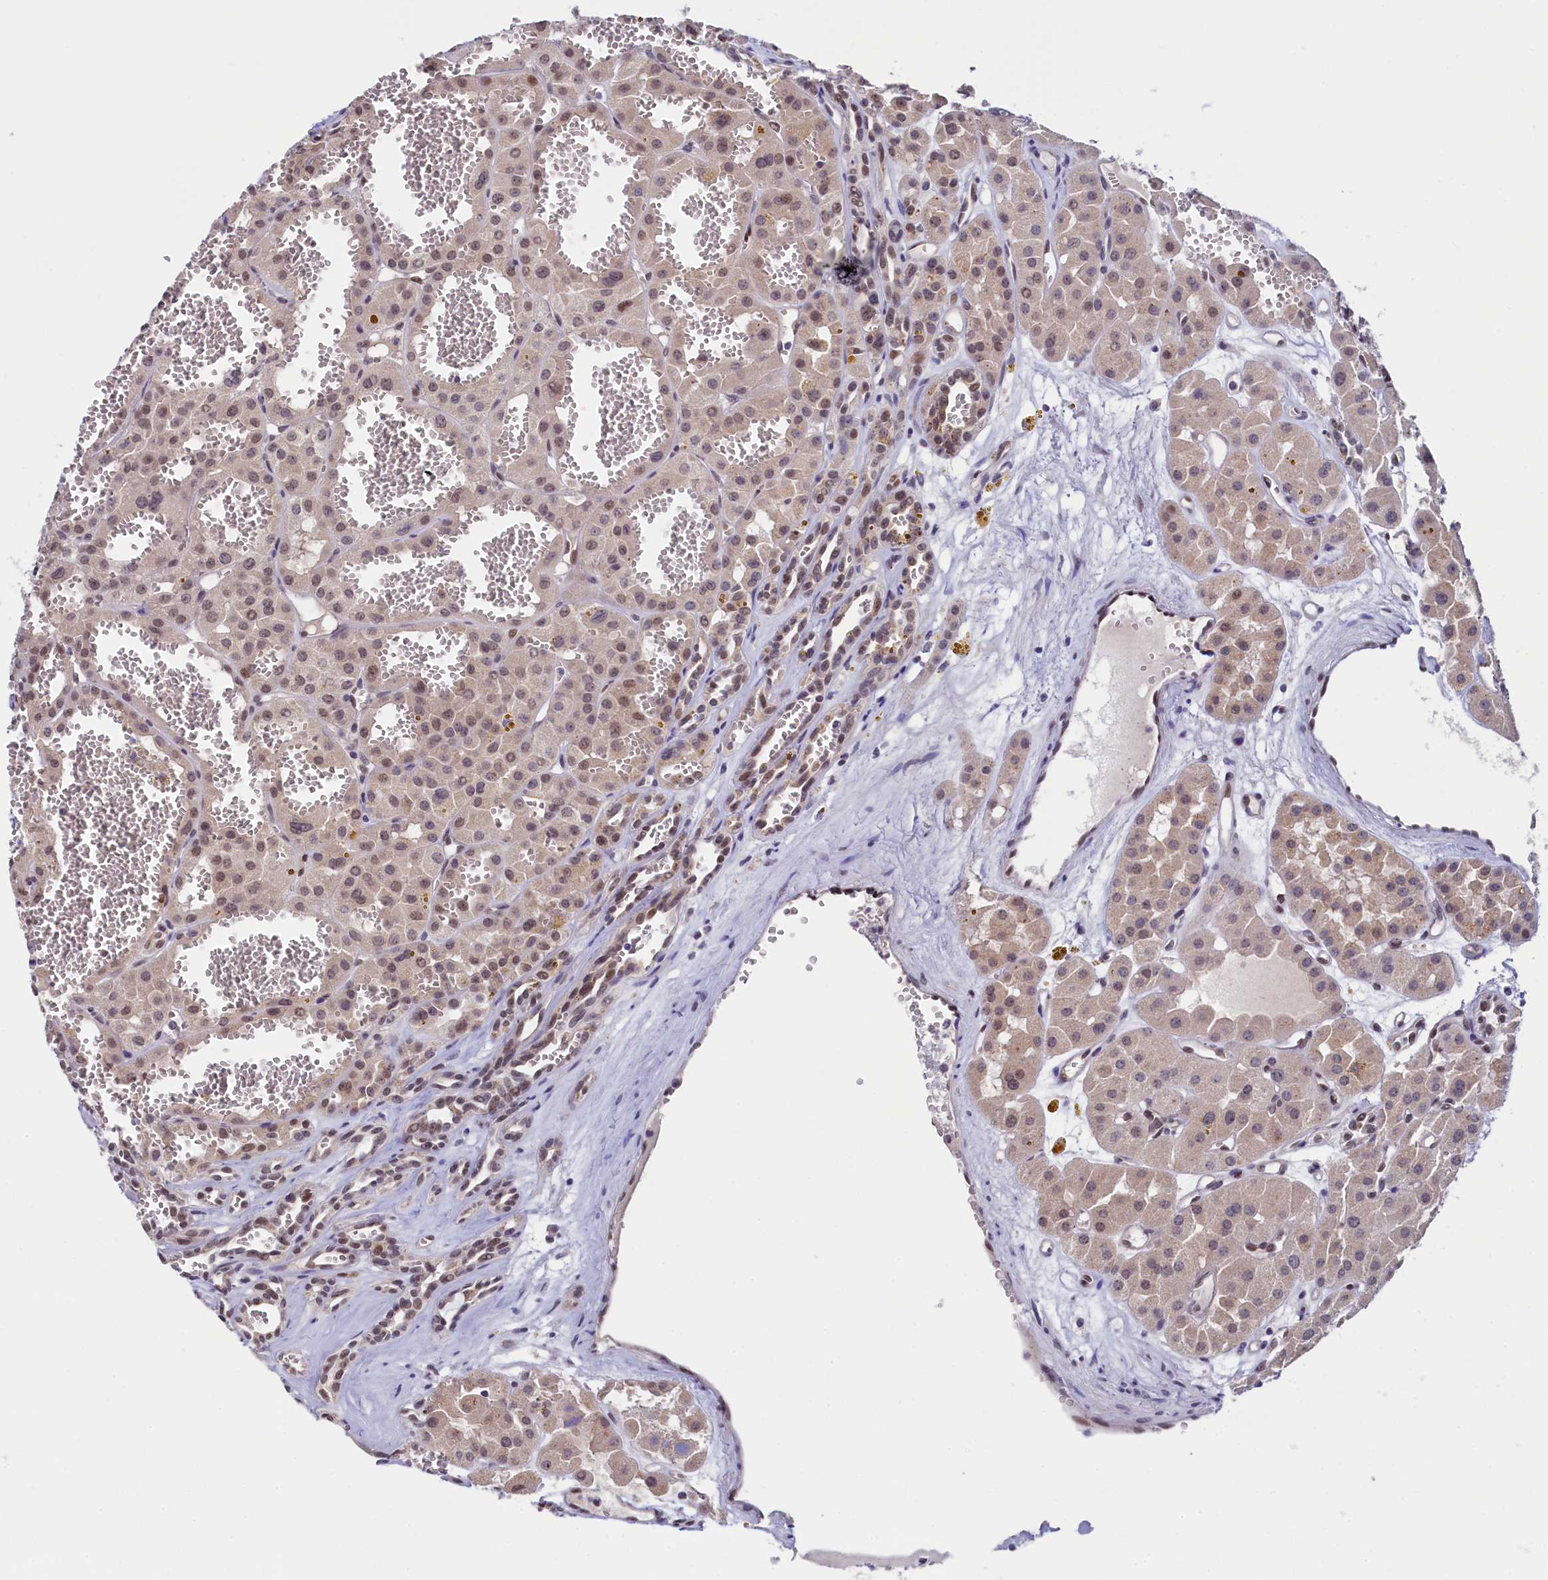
{"staining": {"intensity": "moderate", "quantity": "25%-75%", "location": "nuclear"}, "tissue": "renal cancer", "cell_type": "Tumor cells", "image_type": "cancer", "snomed": [{"axis": "morphology", "description": "Carcinoma, NOS"}, {"axis": "topography", "description": "Kidney"}], "caption": "IHC micrograph of human carcinoma (renal) stained for a protein (brown), which displays medium levels of moderate nuclear expression in about 25%-75% of tumor cells.", "gene": "FLYWCH2", "patient": {"sex": "female", "age": 75}}